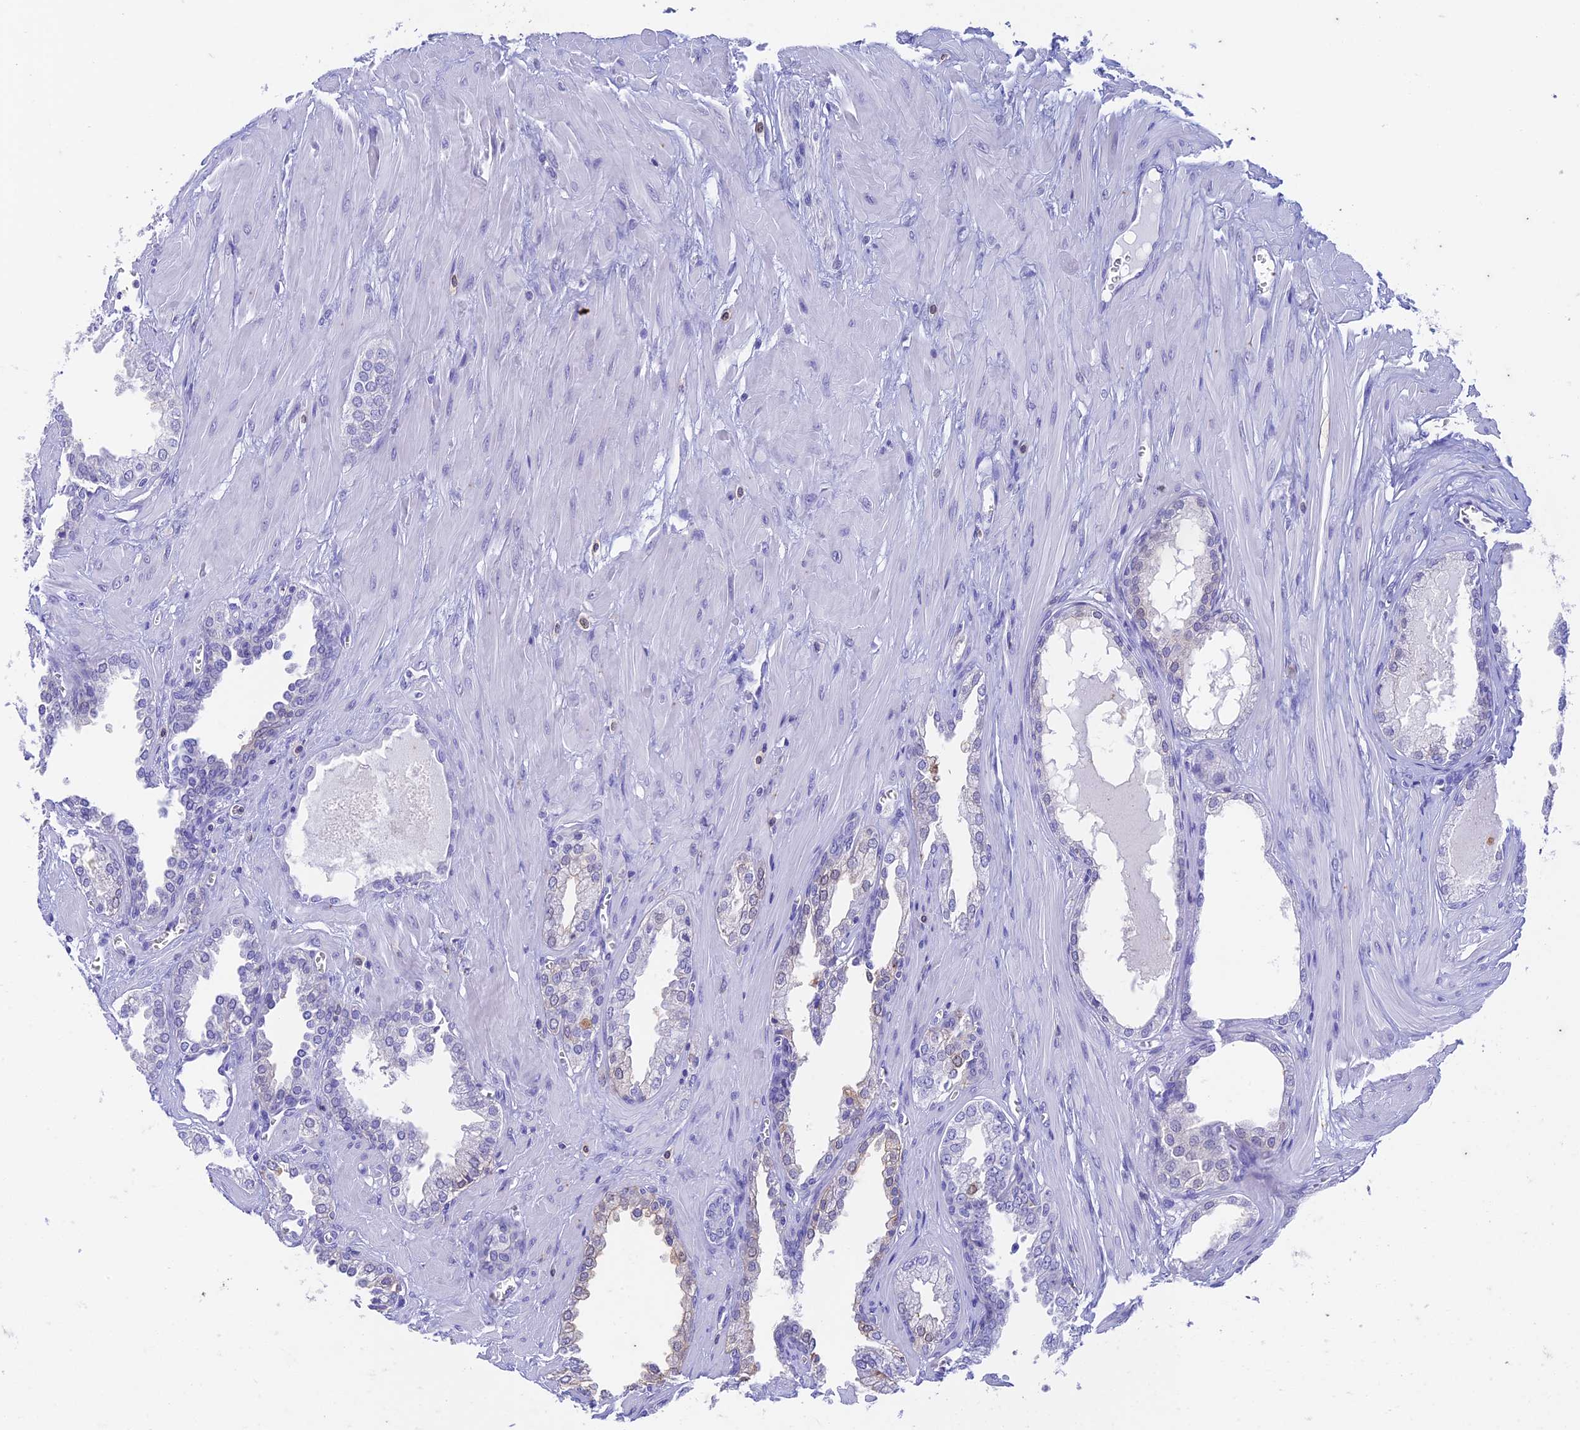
{"staining": {"intensity": "negative", "quantity": "none", "location": "none"}, "tissue": "prostate cancer", "cell_type": "Tumor cells", "image_type": "cancer", "snomed": [{"axis": "morphology", "description": "Adenocarcinoma, Low grade"}, {"axis": "topography", "description": "Prostate"}], "caption": "DAB immunohistochemical staining of human prostate cancer displays no significant positivity in tumor cells.", "gene": "FGF7", "patient": {"sex": "male", "age": 67}}